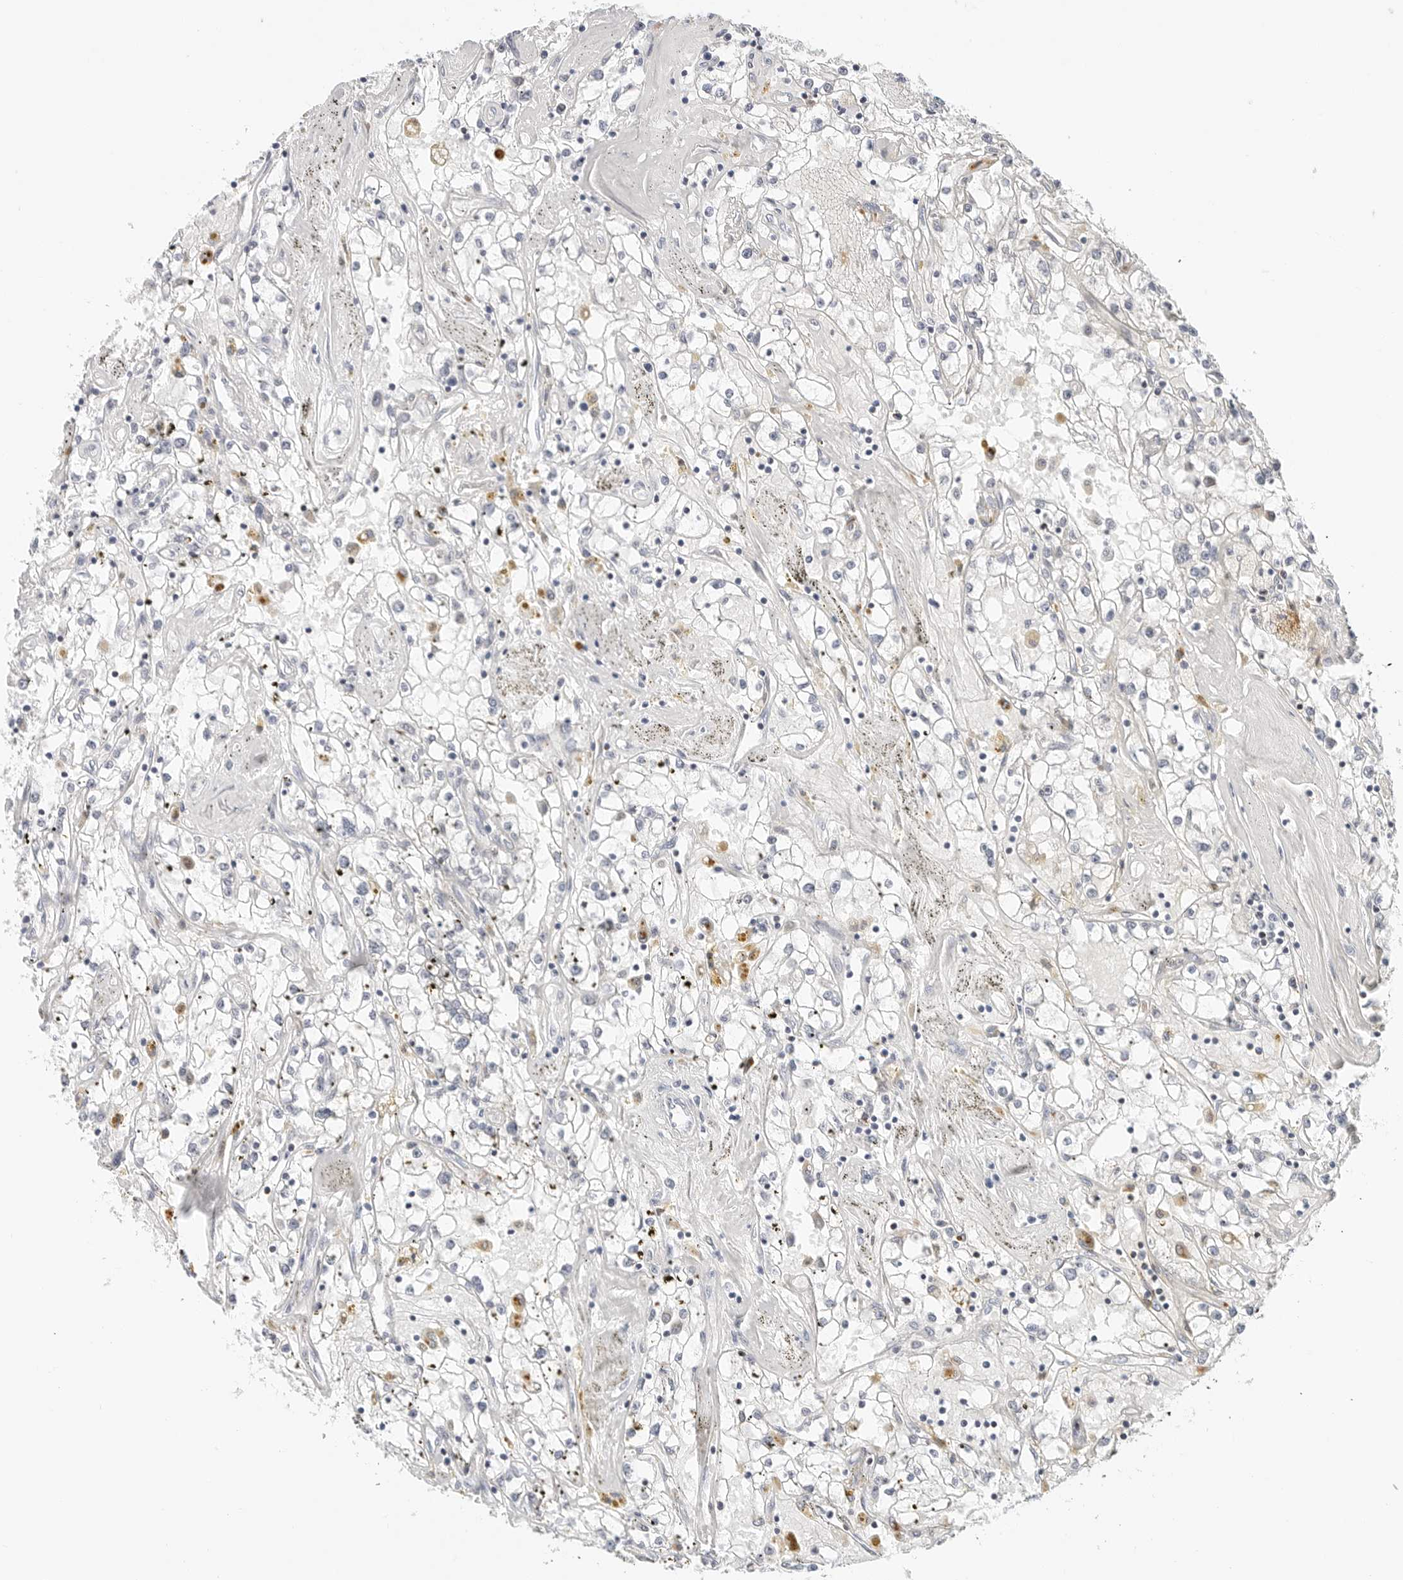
{"staining": {"intensity": "negative", "quantity": "none", "location": "none"}, "tissue": "renal cancer", "cell_type": "Tumor cells", "image_type": "cancer", "snomed": [{"axis": "morphology", "description": "Adenocarcinoma, NOS"}, {"axis": "topography", "description": "Kidney"}], "caption": "There is no significant staining in tumor cells of renal adenocarcinoma.", "gene": "TSEN2", "patient": {"sex": "male", "age": 56}}